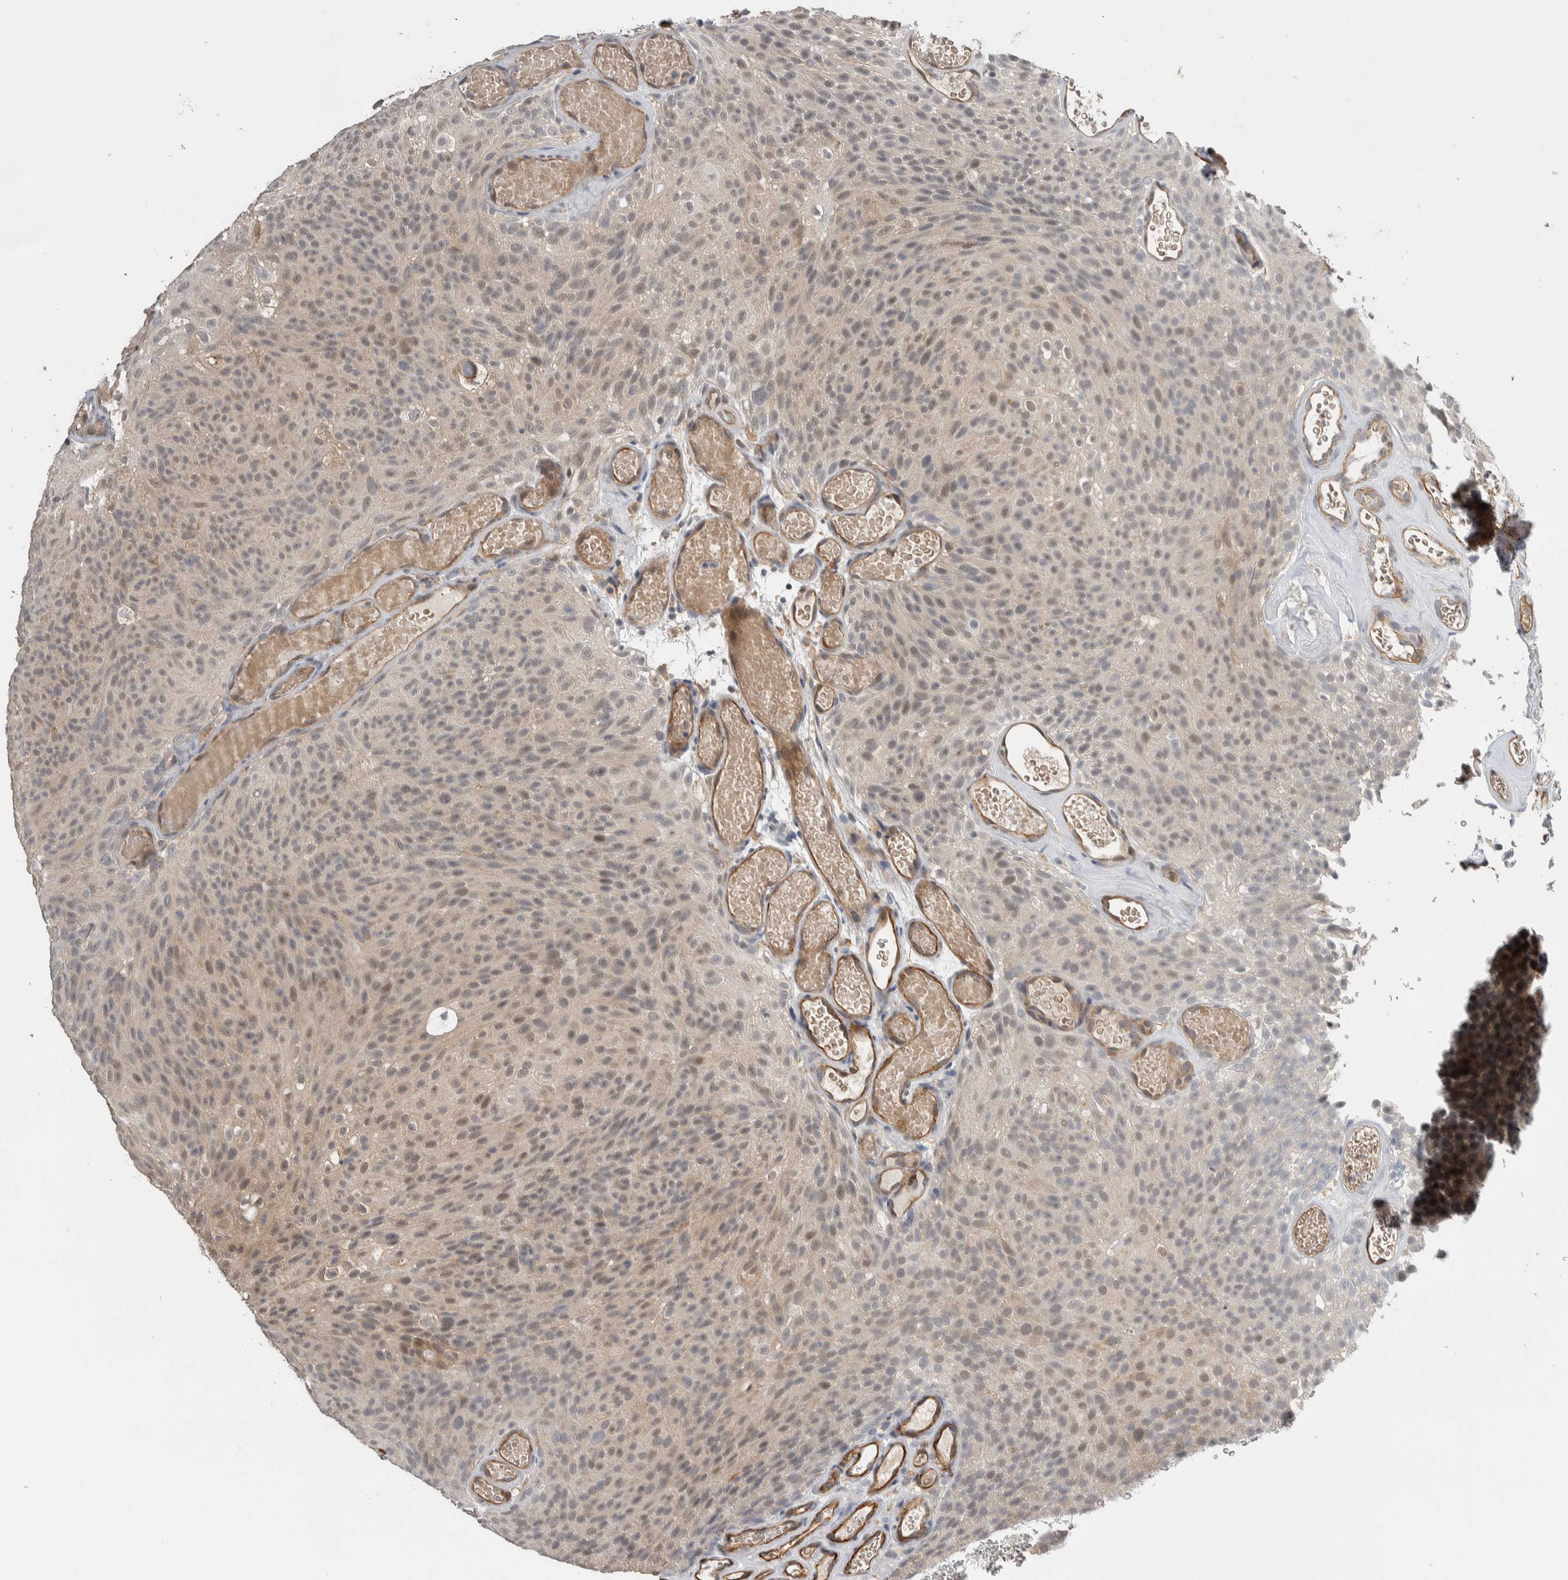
{"staining": {"intensity": "weak", "quantity": "<25%", "location": "nuclear"}, "tissue": "urothelial cancer", "cell_type": "Tumor cells", "image_type": "cancer", "snomed": [{"axis": "morphology", "description": "Urothelial carcinoma, Low grade"}, {"axis": "topography", "description": "Urinary bladder"}], "caption": "Human low-grade urothelial carcinoma stained for a protein using immunohistochemistry (IHC) reveals no positivity in tumor cells.", "gene": "PRDM4", "patient": {"sex": "male", "age": 78}}